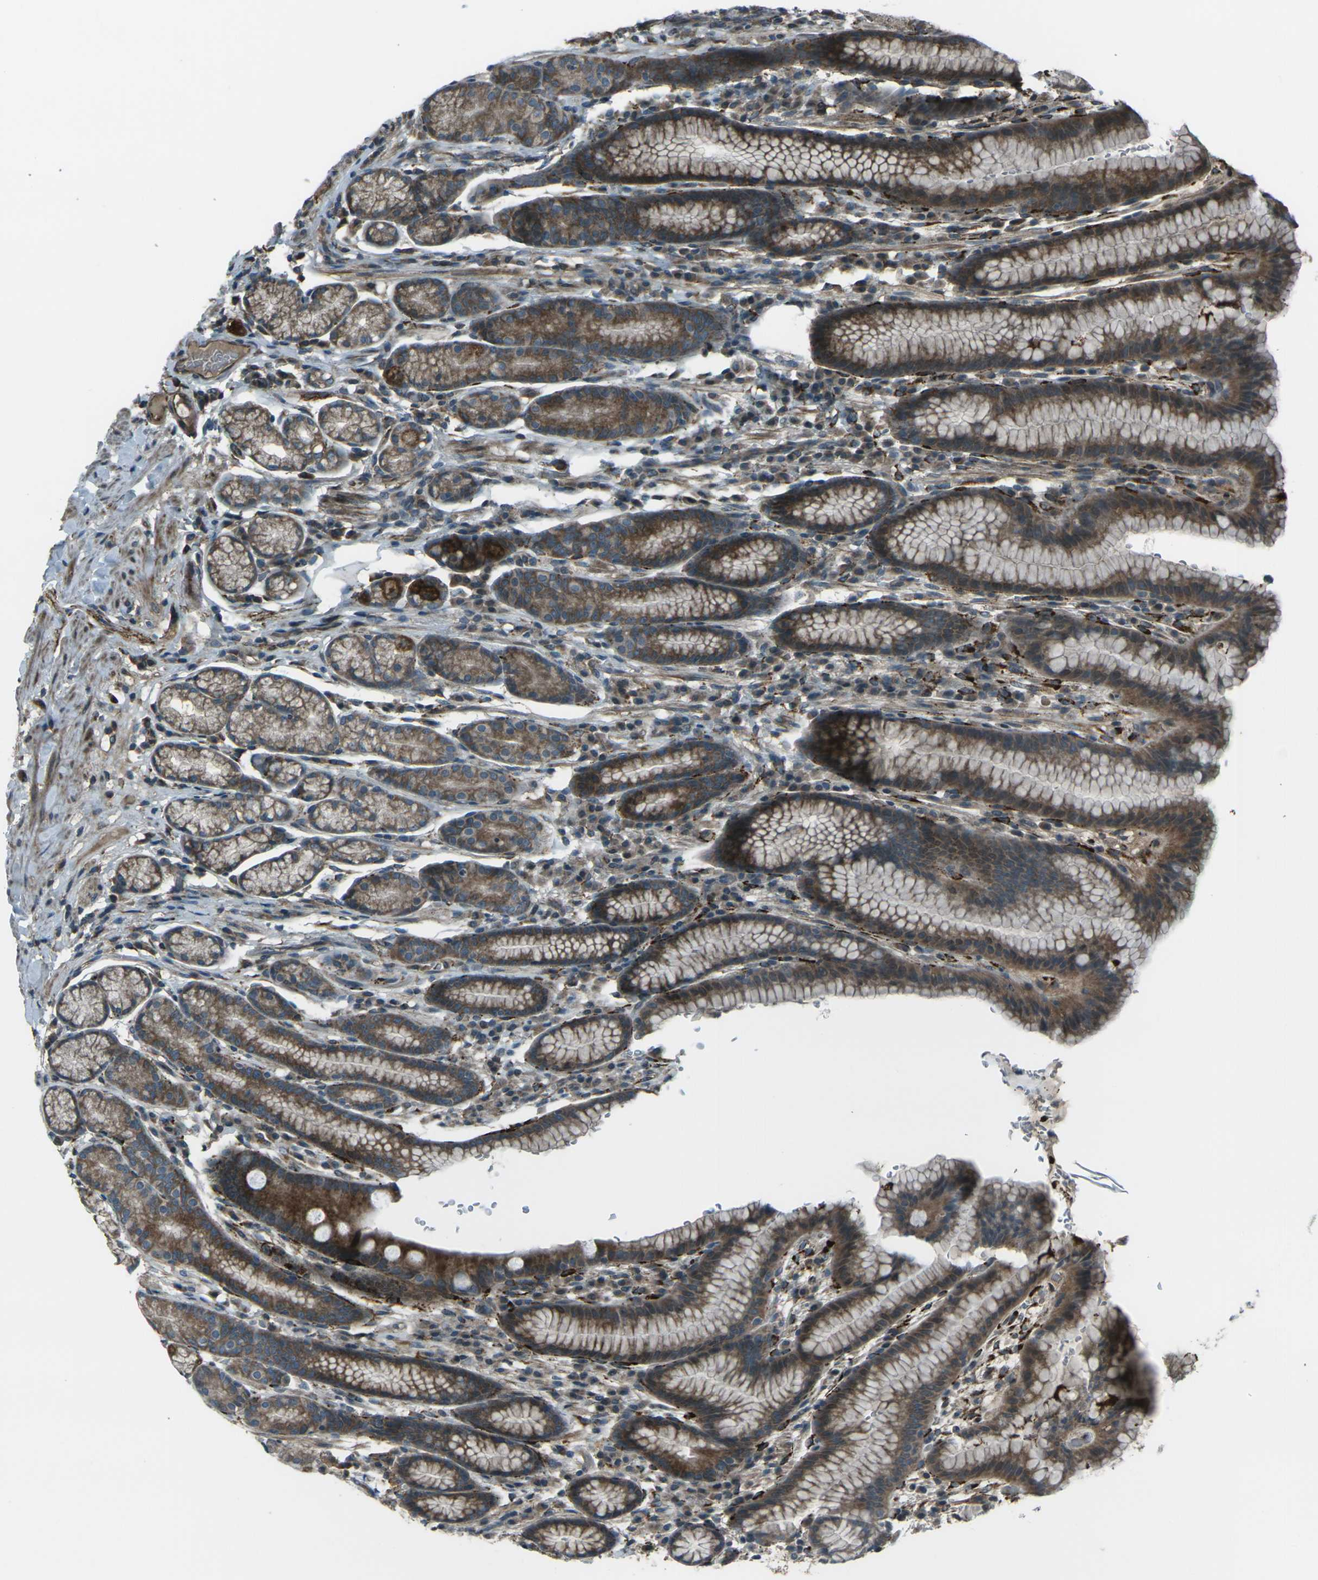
{"staining": {"intensity": "strong", "quantity": "25%-75%", "location": "cytoplasmic/membranous"}, "tissue": "stomach", "cell_type": "Glandular cells", "image_type": "normal", "snomed": [{"axis": "morphology", "description": "Normal tissue, NOS"}, {"axis": "topography", "description": "Stomach, lower"}], "caption": "A high-resolution histopathology image shows immunohistochemistry (IHC) staining of normal stomach, which shows strong cytoplasmic/membranous staining in approximately 25%-75% of glandular cells.", "gene": "LSMEM1", "patient": {"sex": "male", "age": 52}}